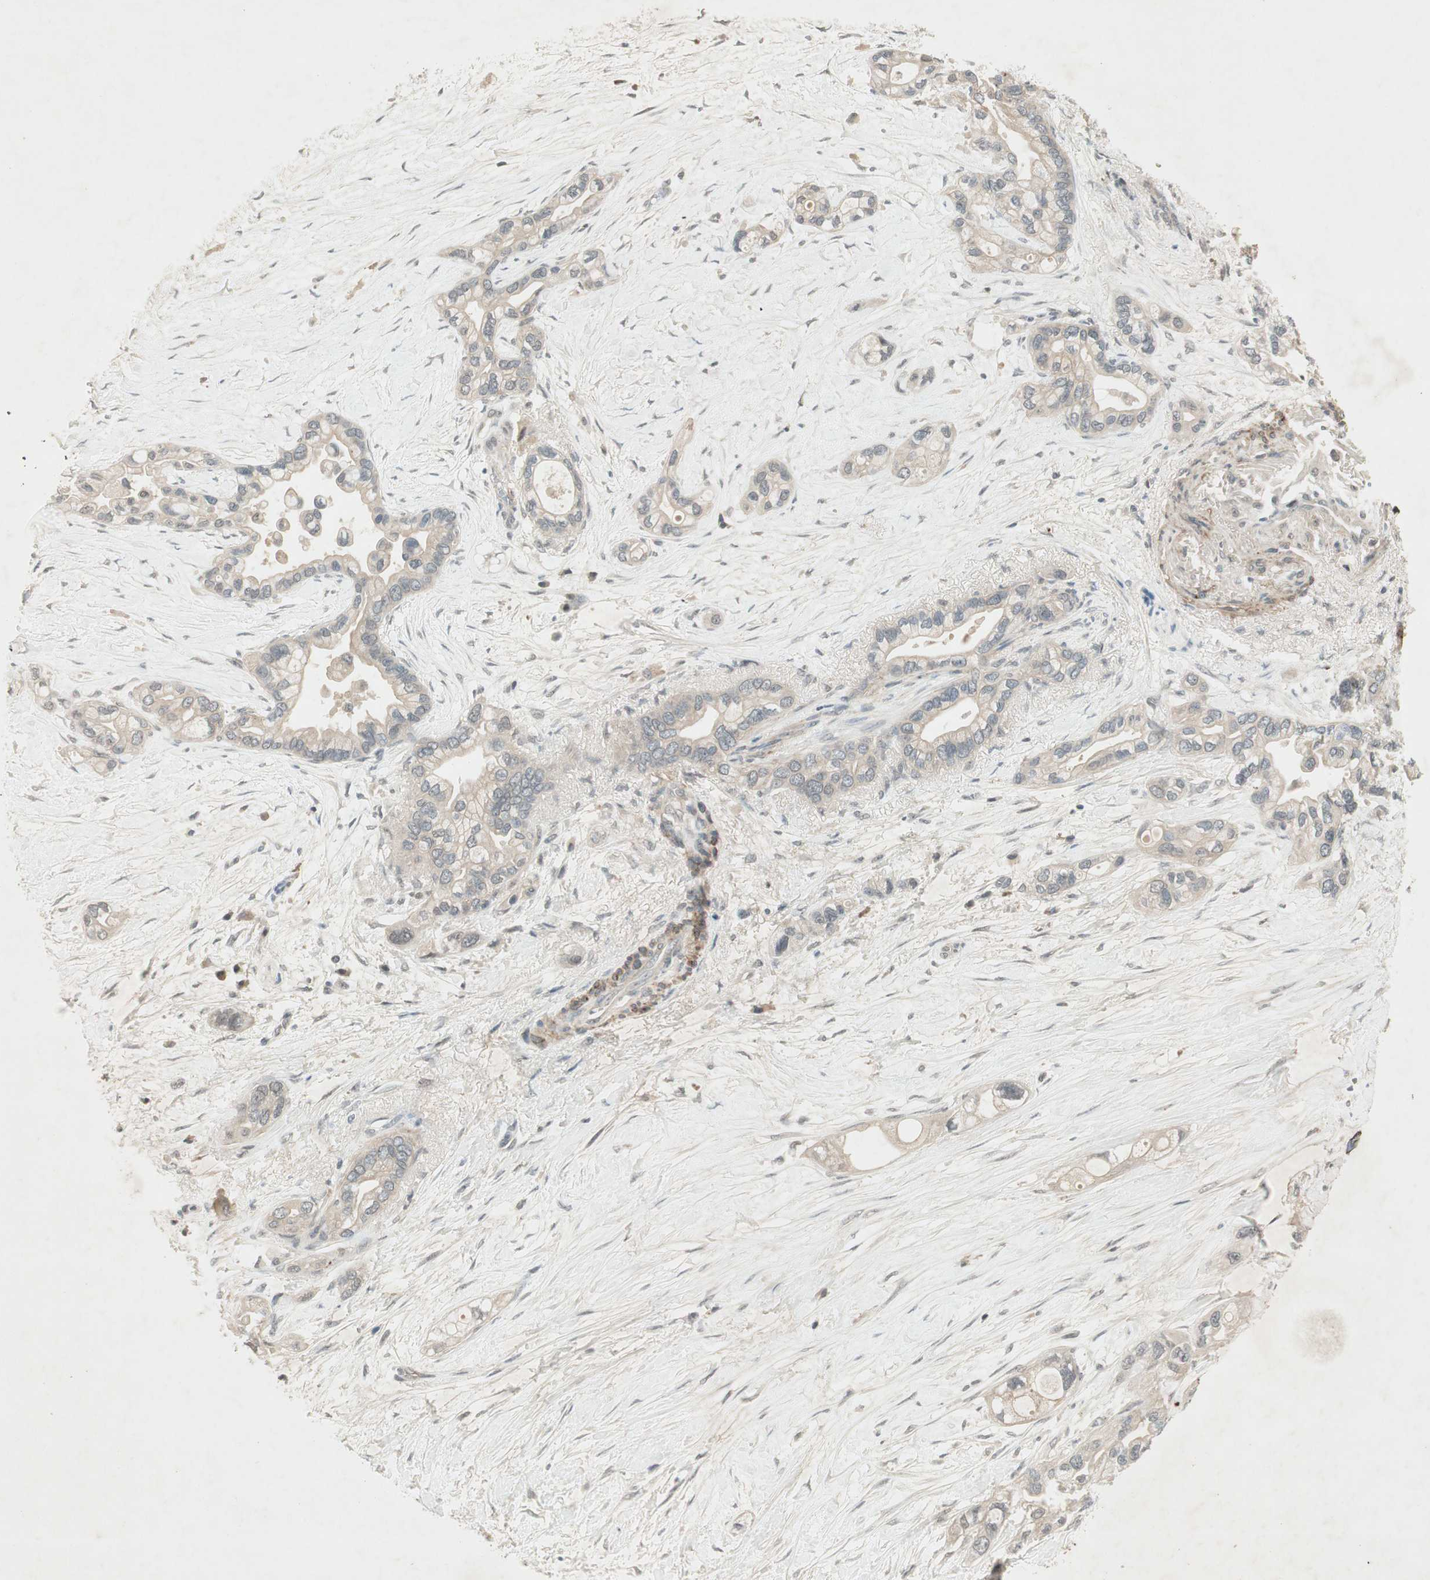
{"staining": {"intensity": "negative", "quantity": "none", "location": "none"}, "tissue": "pancreatic cancer", "cell_type": "Tumor cells", "image_type": "cancer", "snomed": [{"axis": "morphology", "description": "Adenocarcinoma, NOS"}, {"axis": "topography", "description": "Pancreas"}], "caption": "A photomicrograph of human pancreatic adenocarcinoma is negative for staining in tumor cells. (Immunohistochemistry, brightfield microscopy, high magnification).", "gene": "RNGTT", "patient": {"sex": "female", "age": 77}}